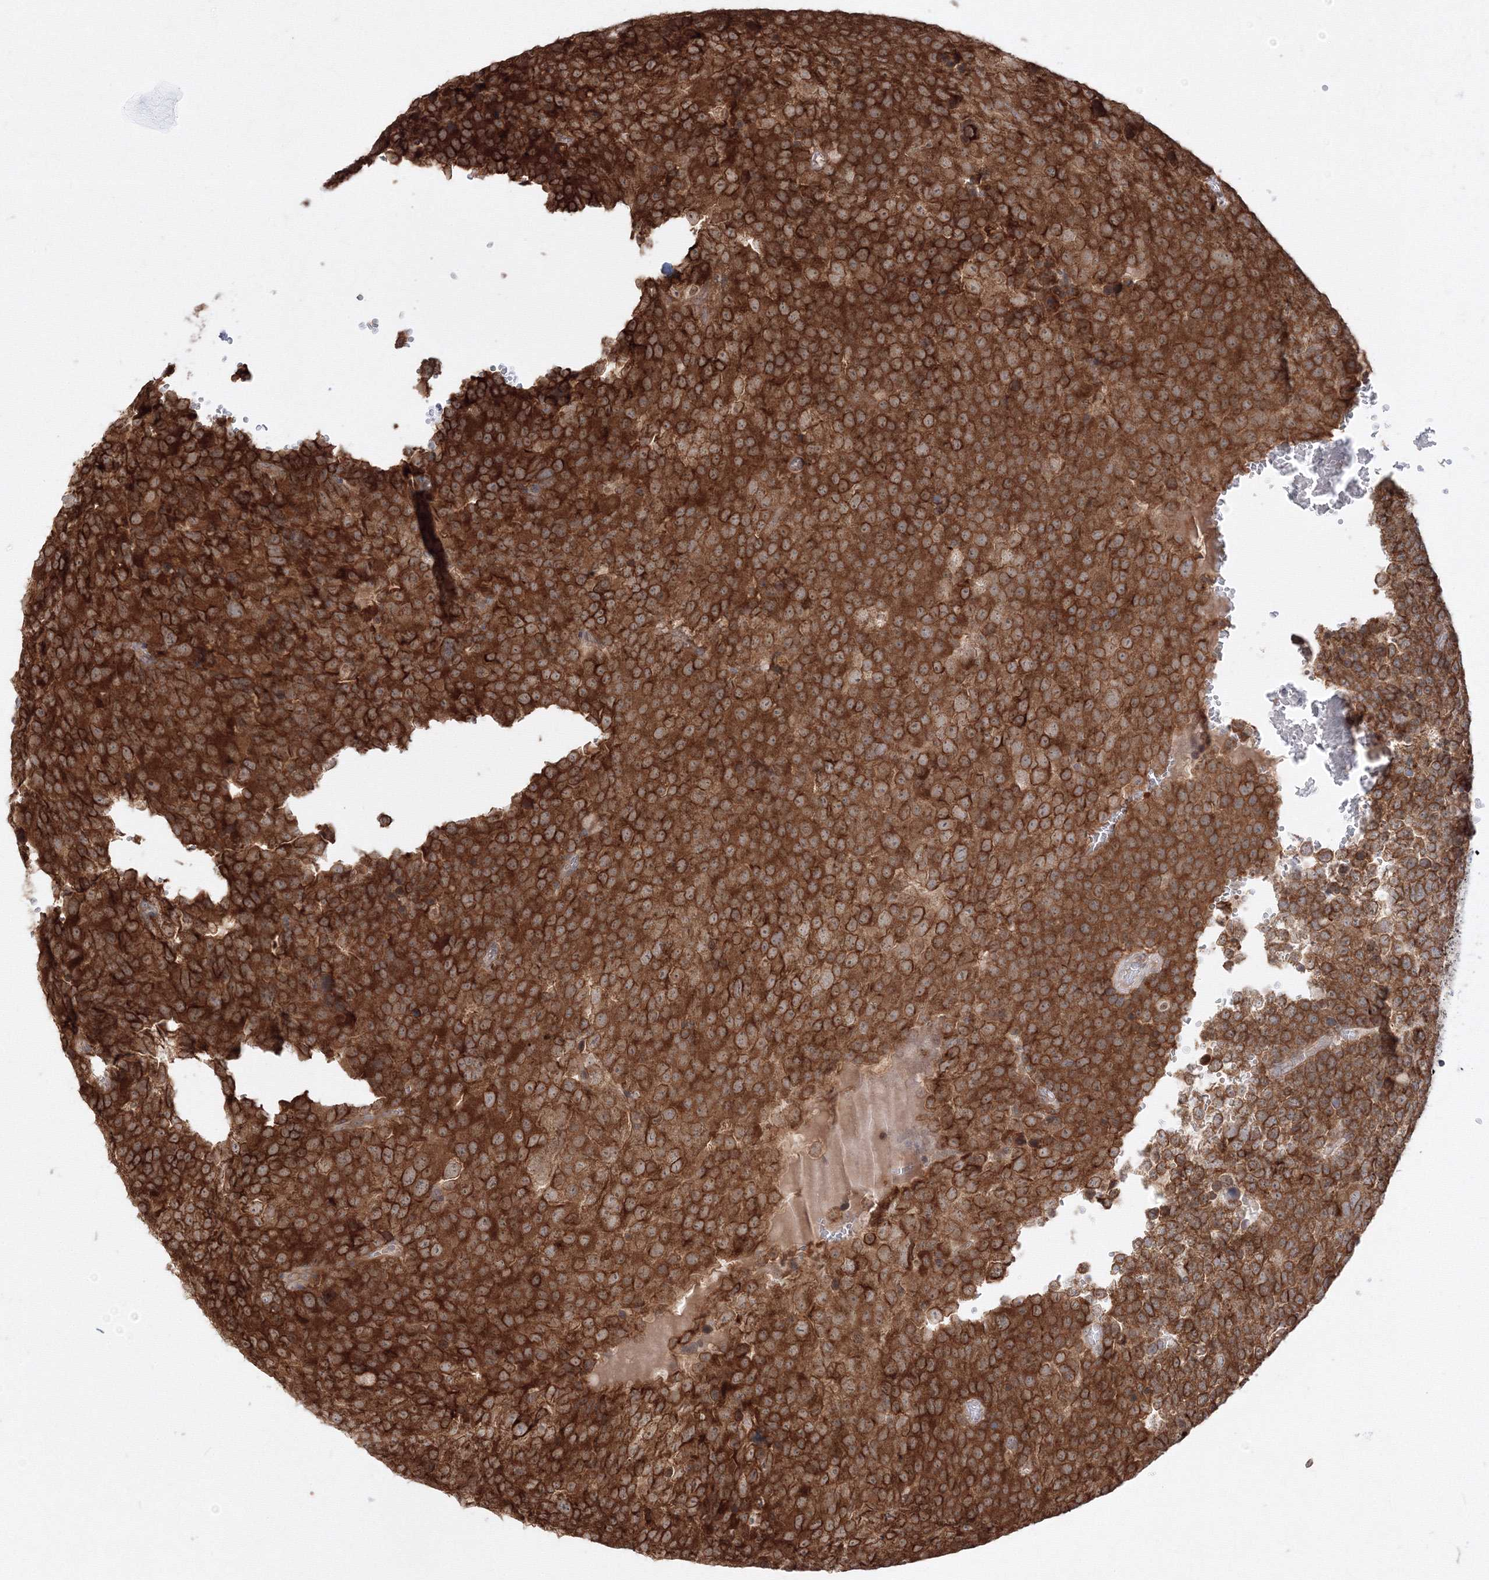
{"staining": {"intensity": "strong", "quantity": ">75%", "location": "cytoplasmic/membranous"}, "tissue": "testis cancer", "cell_type": "Tumor cells", "image_type": "cancer", "snomed": [{"axis": "morphology", "description": "Seminoma, NOS"}, {"axis": "topography", "description": "Testis"}], "caption": "Protein staining of testis seminoma tissue shows strong cytoplasmic/membranous staining in about >75% of tumor cells.", "gene": "TMEM50B", "patient": {"sex": "male", "age": 71}}